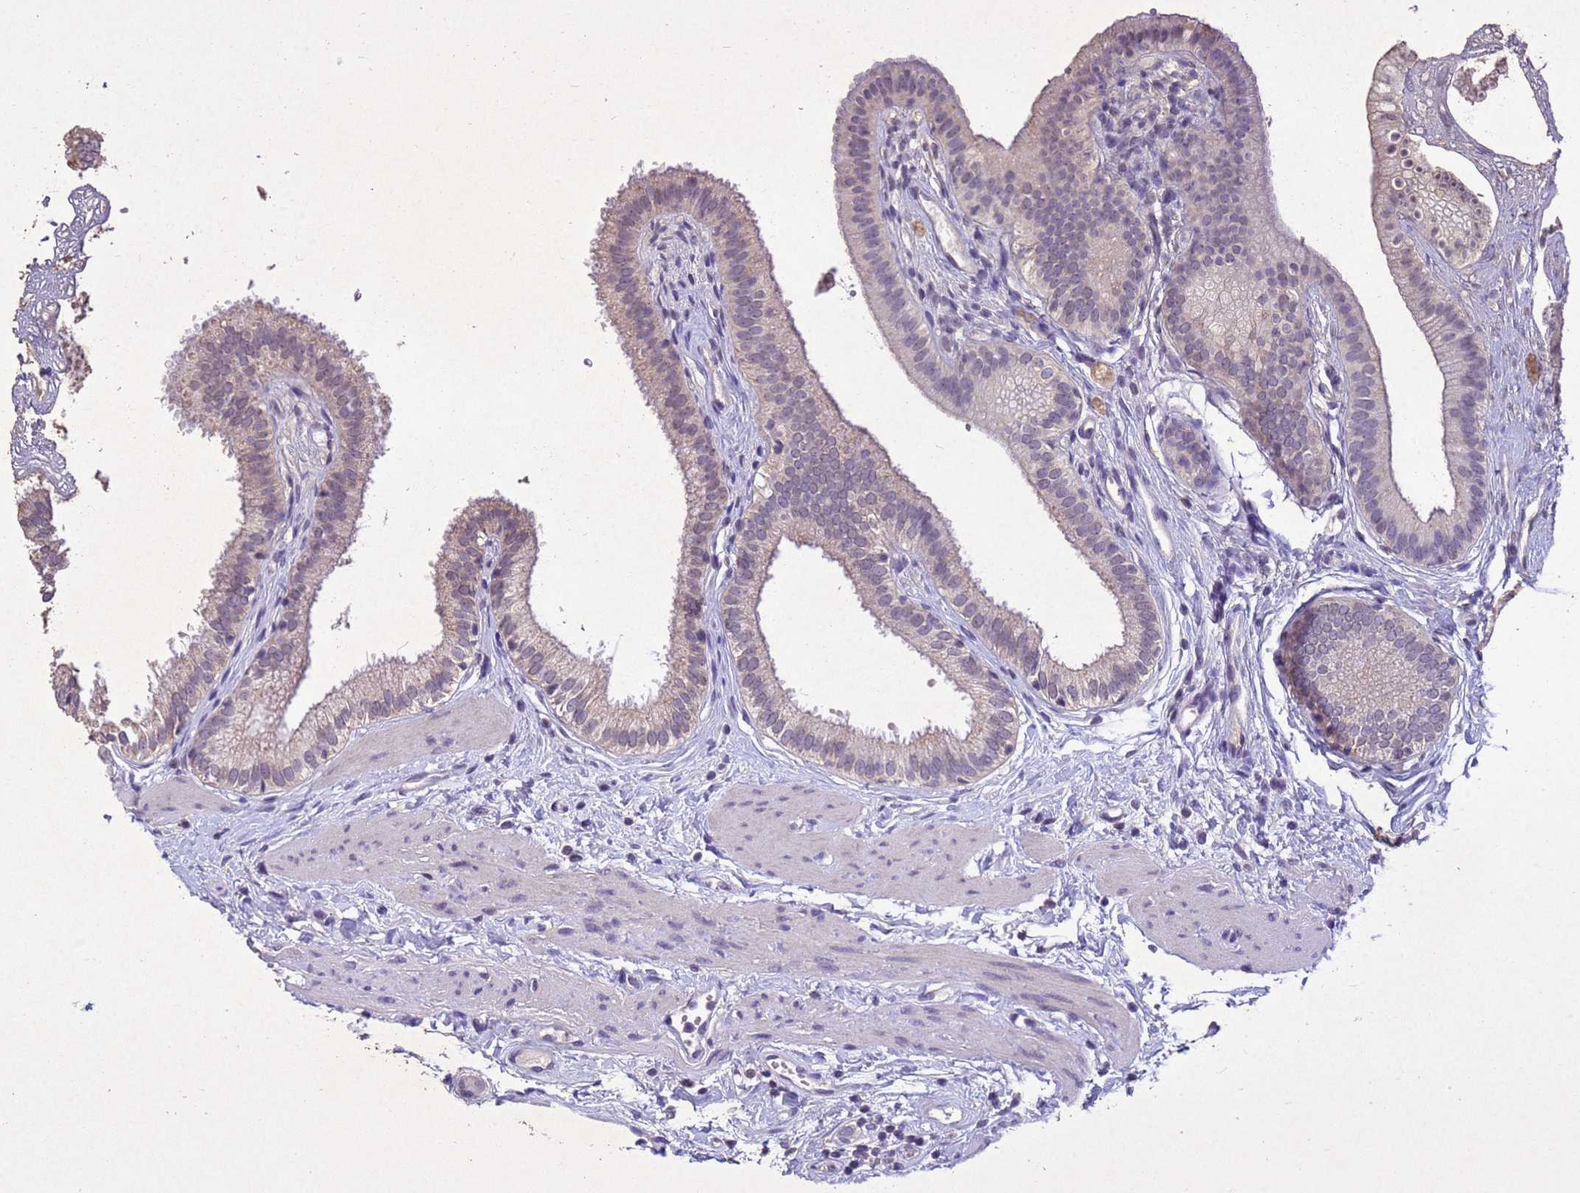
{"staining": {"intensity": "weak", "quantity": "<25%", "location": "cytoplasmic/membranous"}, "tissue": "gallbladder", "cell_type": "Glandular cells", "image_type": "normal", "snomed": [{"axis": "morphology", "description": "Normal tissue, NOS"}, {"axis": "topography", "description": "Gallbladder"}], "caption": "Histopathology image shows no protein staining in glandular cells of normal gallbladder. The staining is performed using DAB brown chromogen with nuclei counter-stained in using hematoxylin.", "gene": "NLRP11", "patient": {"sex": "female", "age": 54}}